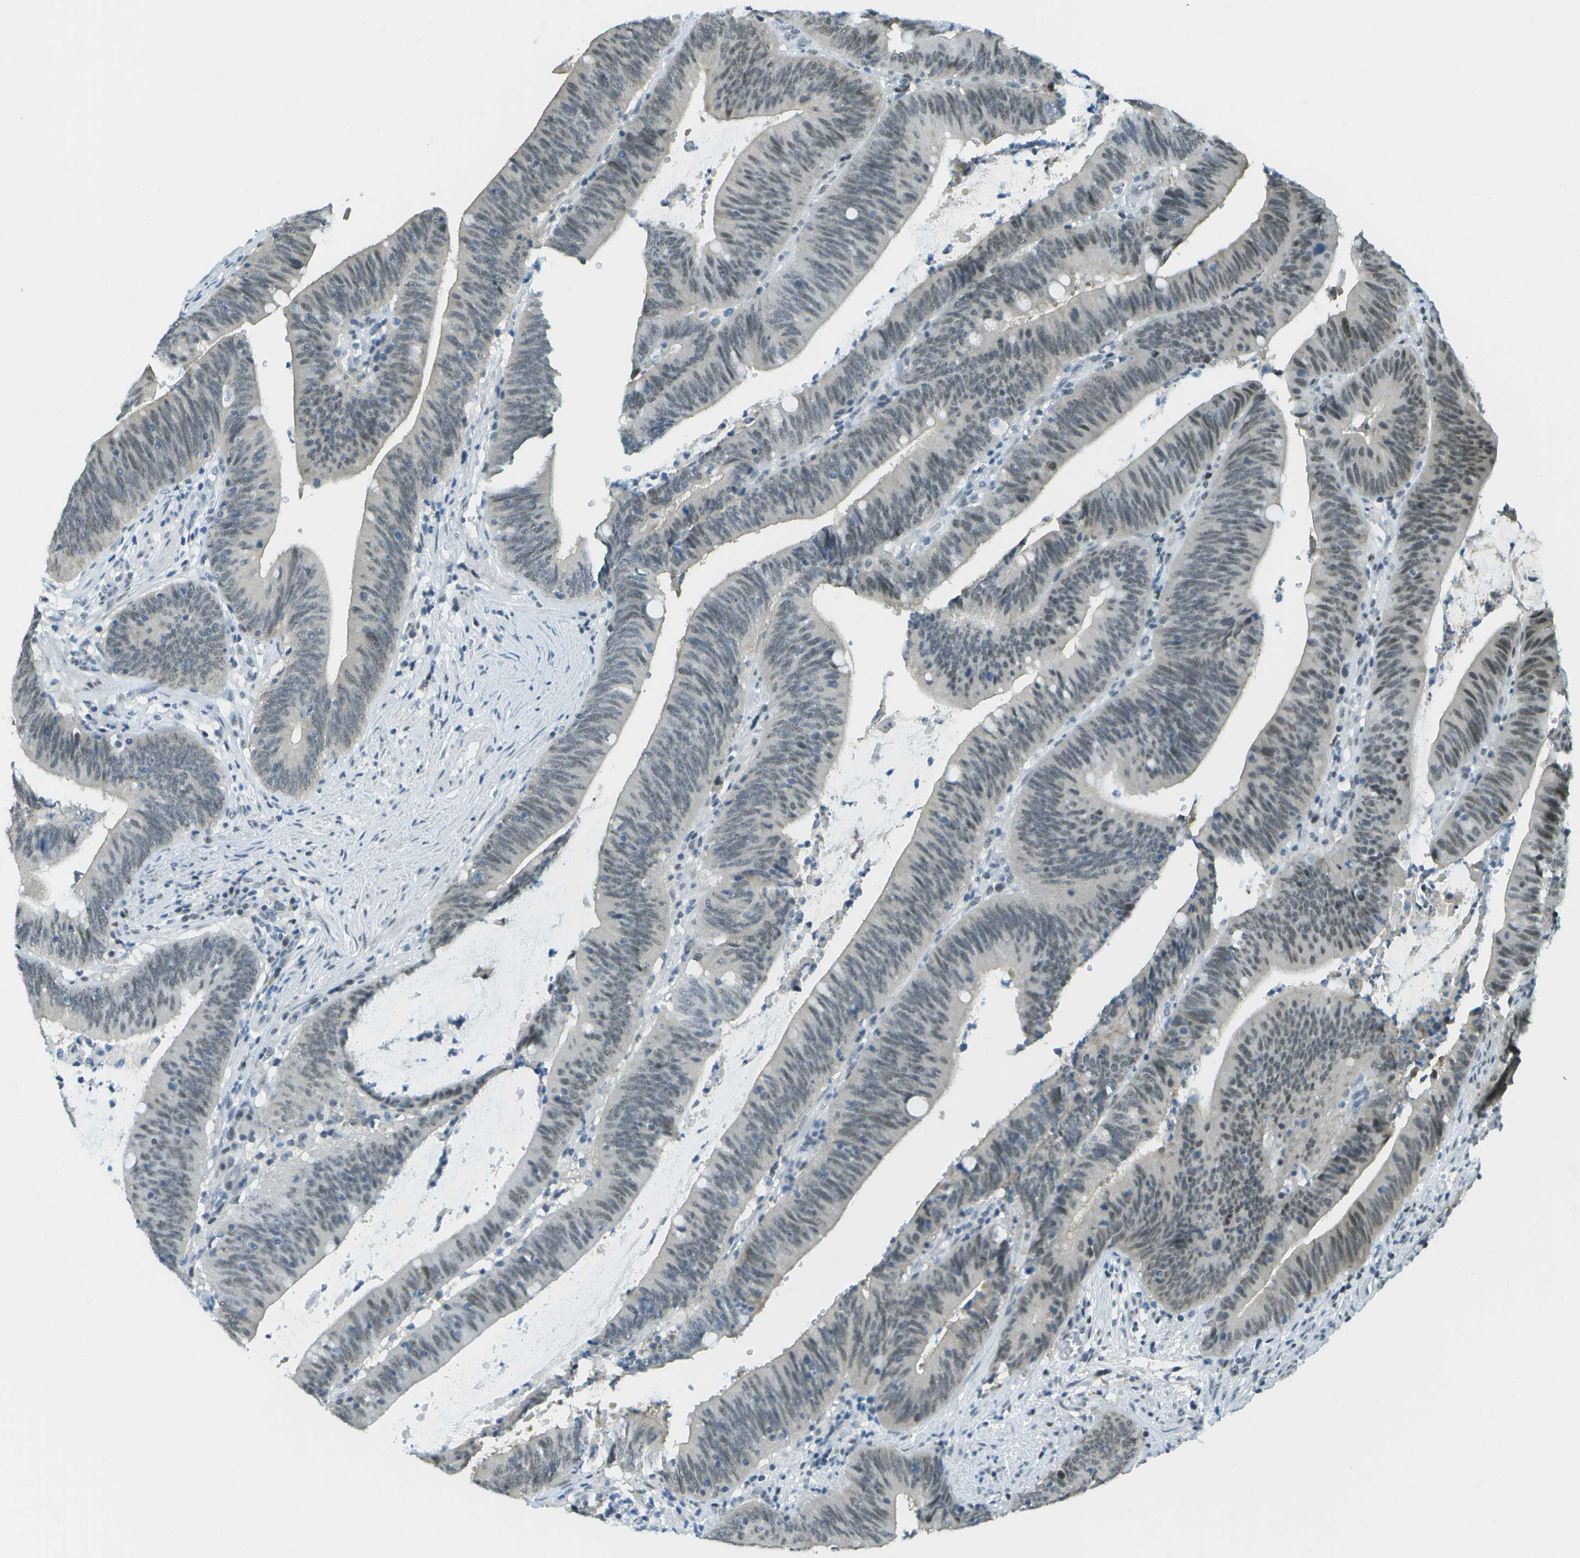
{"staining": {"intensity": "moderate", "quantity": "<25%", "location": "nuclear"}, "tissue": "colorectal cancer", "cell_type": "Tumor cells", "image_type": "cancer", "snomed": [{"axis": "morphology", "description": "Normal tissue, NOS"}, {"axis": "morphology", "description": "Adenocarcinoma, NOS"}, {"axis": "topography", "description": "Rectum"}], "caption": "IHC micrograph of neoplastic tissue: colorectal adenocarcinoma stained using immunohistochemistry exhibits low levels of moderate protein expression localized specifically in the nuclear of tumor cells, appearing as a nuclear brown color.", "gene": "NEK11", "patient": {"sex": "female", "age": 66}}